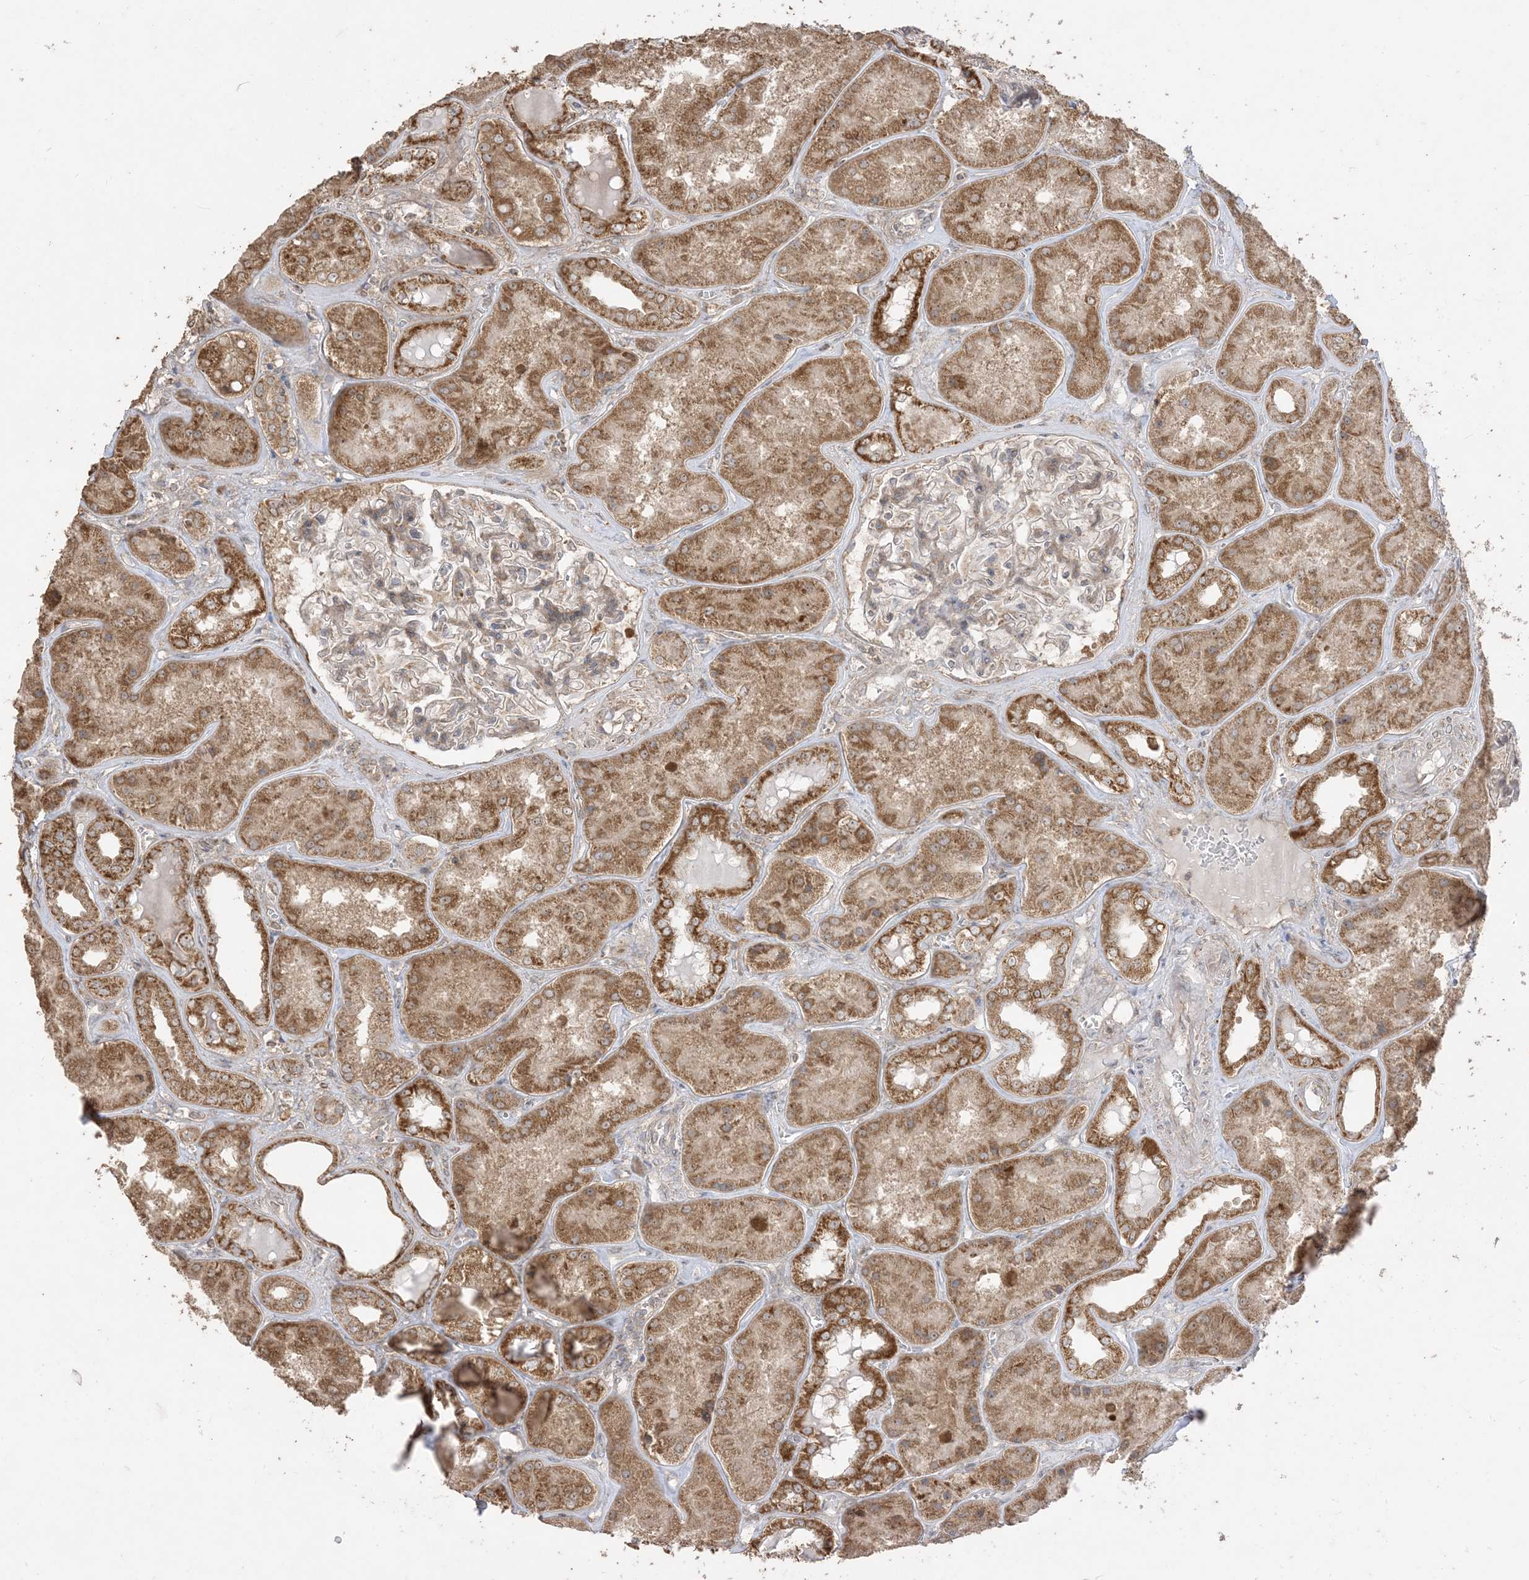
{"staining": {"intensity": "moderate", "quantity": ">75%", "location": "cytoplasmic/membranous"}, "tissue": "kidney", "cell_type": "Cells in glomeruli", "image_type": "normal", "snomed": [{"axis": "morphology", "description": "Normal tissue, NOS"}, {"axis": "topography", "description": "Kidney"}], "caption": "Immunohistochemical staining of unremarkable human kidney demonstrates medium levels of moderate cytoplasmic/membranous positivity in approximately >75% of cells in glomeruli. (brown staining indicates protein expression, while blue staining denotes nuclei).", "gene": "SIRT3", "patient": {"sex": "female", "age": 56}}